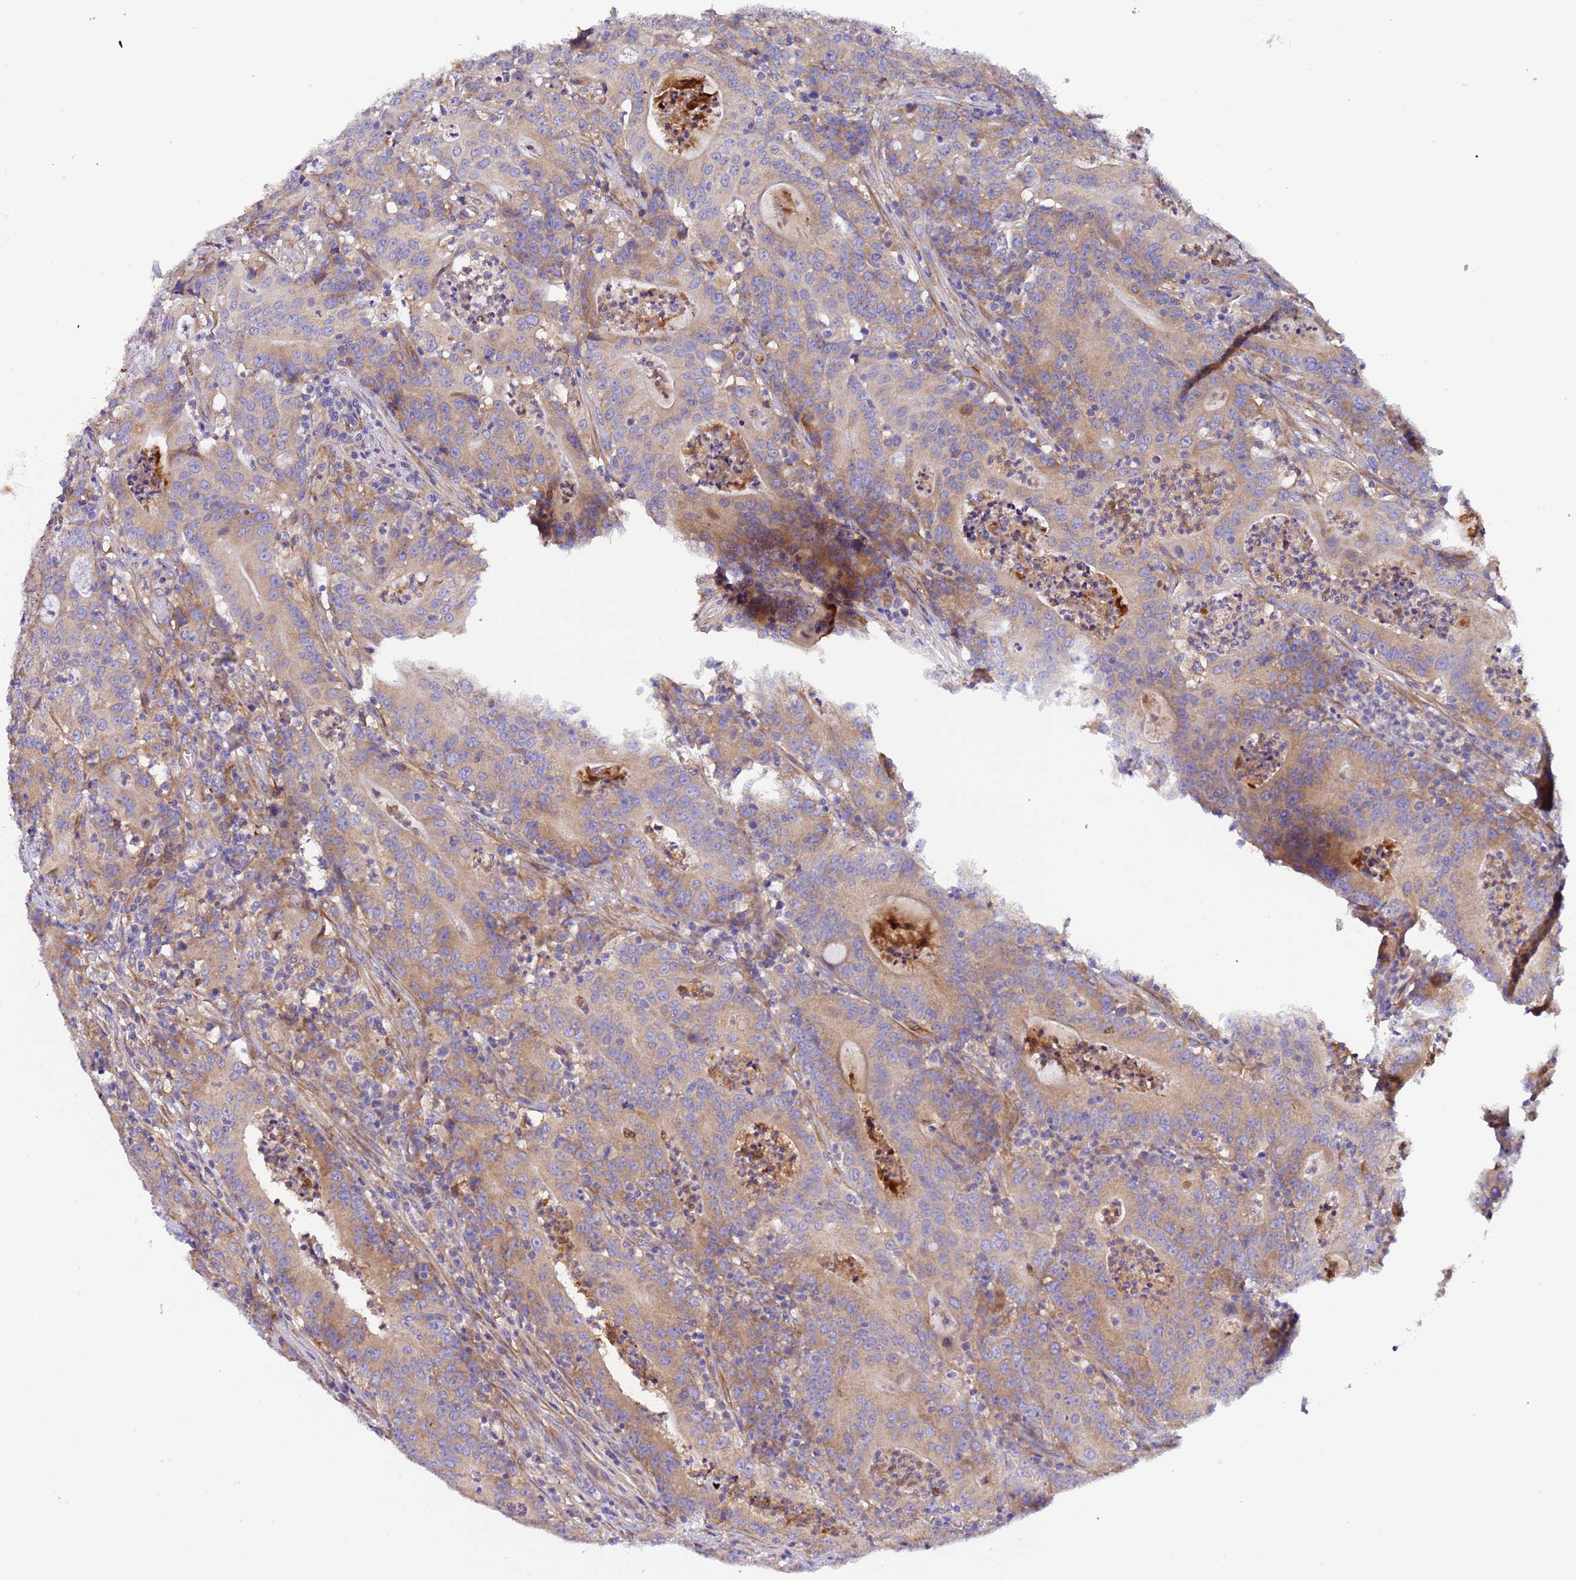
{"staining": {"intensity": "weak", "quantity": "25%-75%", "location": "cytoplasmic/membranous"}, "tissue": "colorectal cancer", "cell_type": "Tumor cells", "image_type": "cancer", "snomed": [{"axis": "morphology", "description": "Adenocarcinoma, NOS"}, {"axis": "topography", "description": "Colon"}], "caption": "Tumor cells show weak cytoplasmic/membranous expression in approximately 25%-75% of cells in colorectal cancer.", "gene": "PAQR7", "patient": {"sex": "male", "age": 83}}